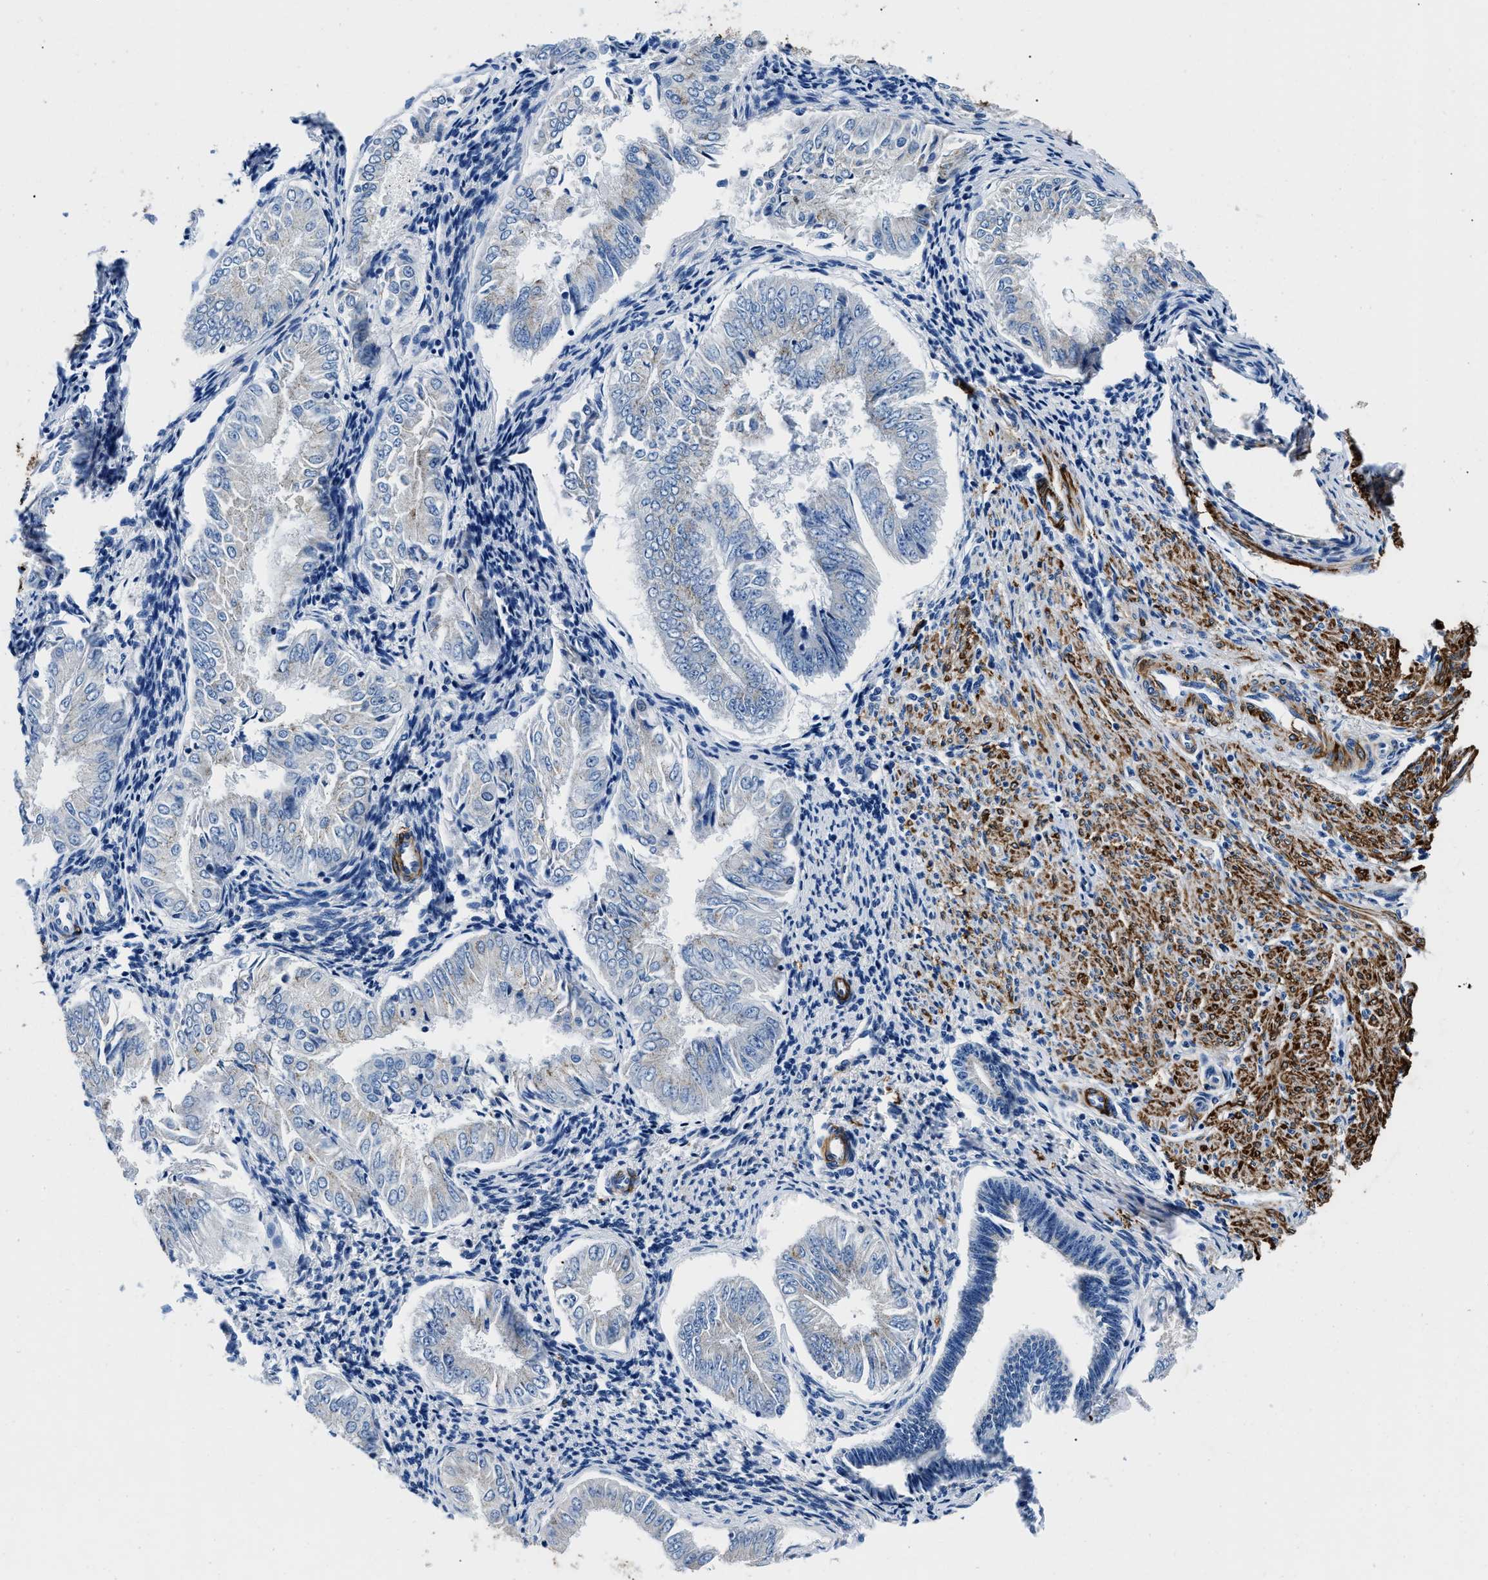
{"staining": {"intensity": "negative", "quantity": "none", "location": "none"}, "tissue": "endometrial cancer", "cell_type": "Tumor cells", "image_type": "cancer", "snomed": [{"axis": "morphology", "description": "Adenocarcinoma, NOS"}, {"axis": "topography", "description": "Endometrium"}], "caption": "Immunohistochemistry photomicrograph of neoplastic tissue: adenocarcinoma (endometrial) stained with DAB (3,3'-diaminobenzidine) exhibits no significant protein staining in tumor cells.", "gene": "TEX261", "patient": {"sex": "female", "age": 53}}